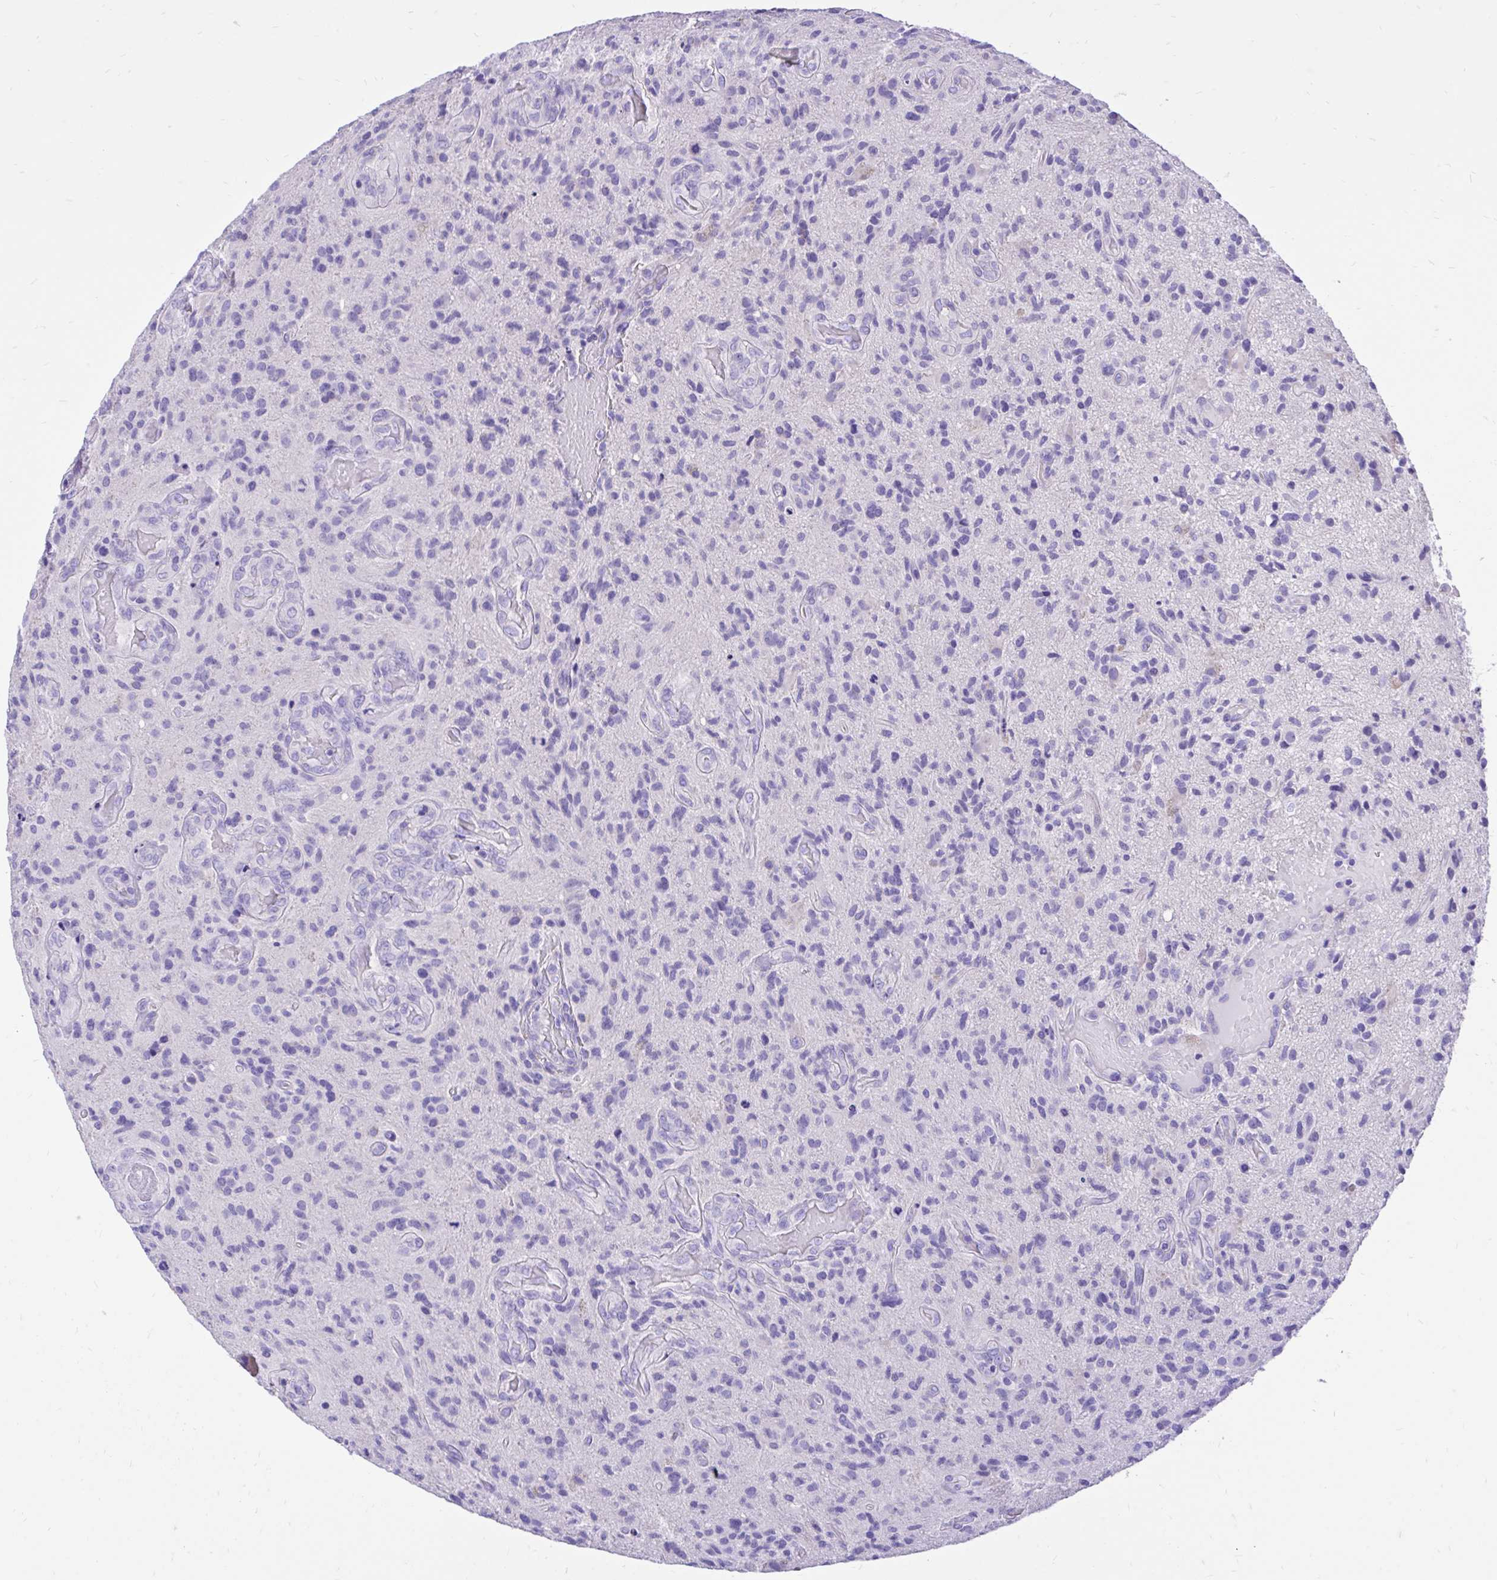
{"staining": {"intensity": "negative", "quantity": "none", "location": "none"}, "tissue": "glioma", "cell_type": "Tumor cells", "image_type": "cancer", "snomed": [{"axis": "morphology", "description": "Glioma, malignant, High grade"}, {"axis": "topography", "description": "Brain"}], "caption": "Glioma stained for a protein using immunohistochemistry reveals no expression tumor cells.", "gene": "MON1A", "patient": {"sex": "male", "age": 55}}